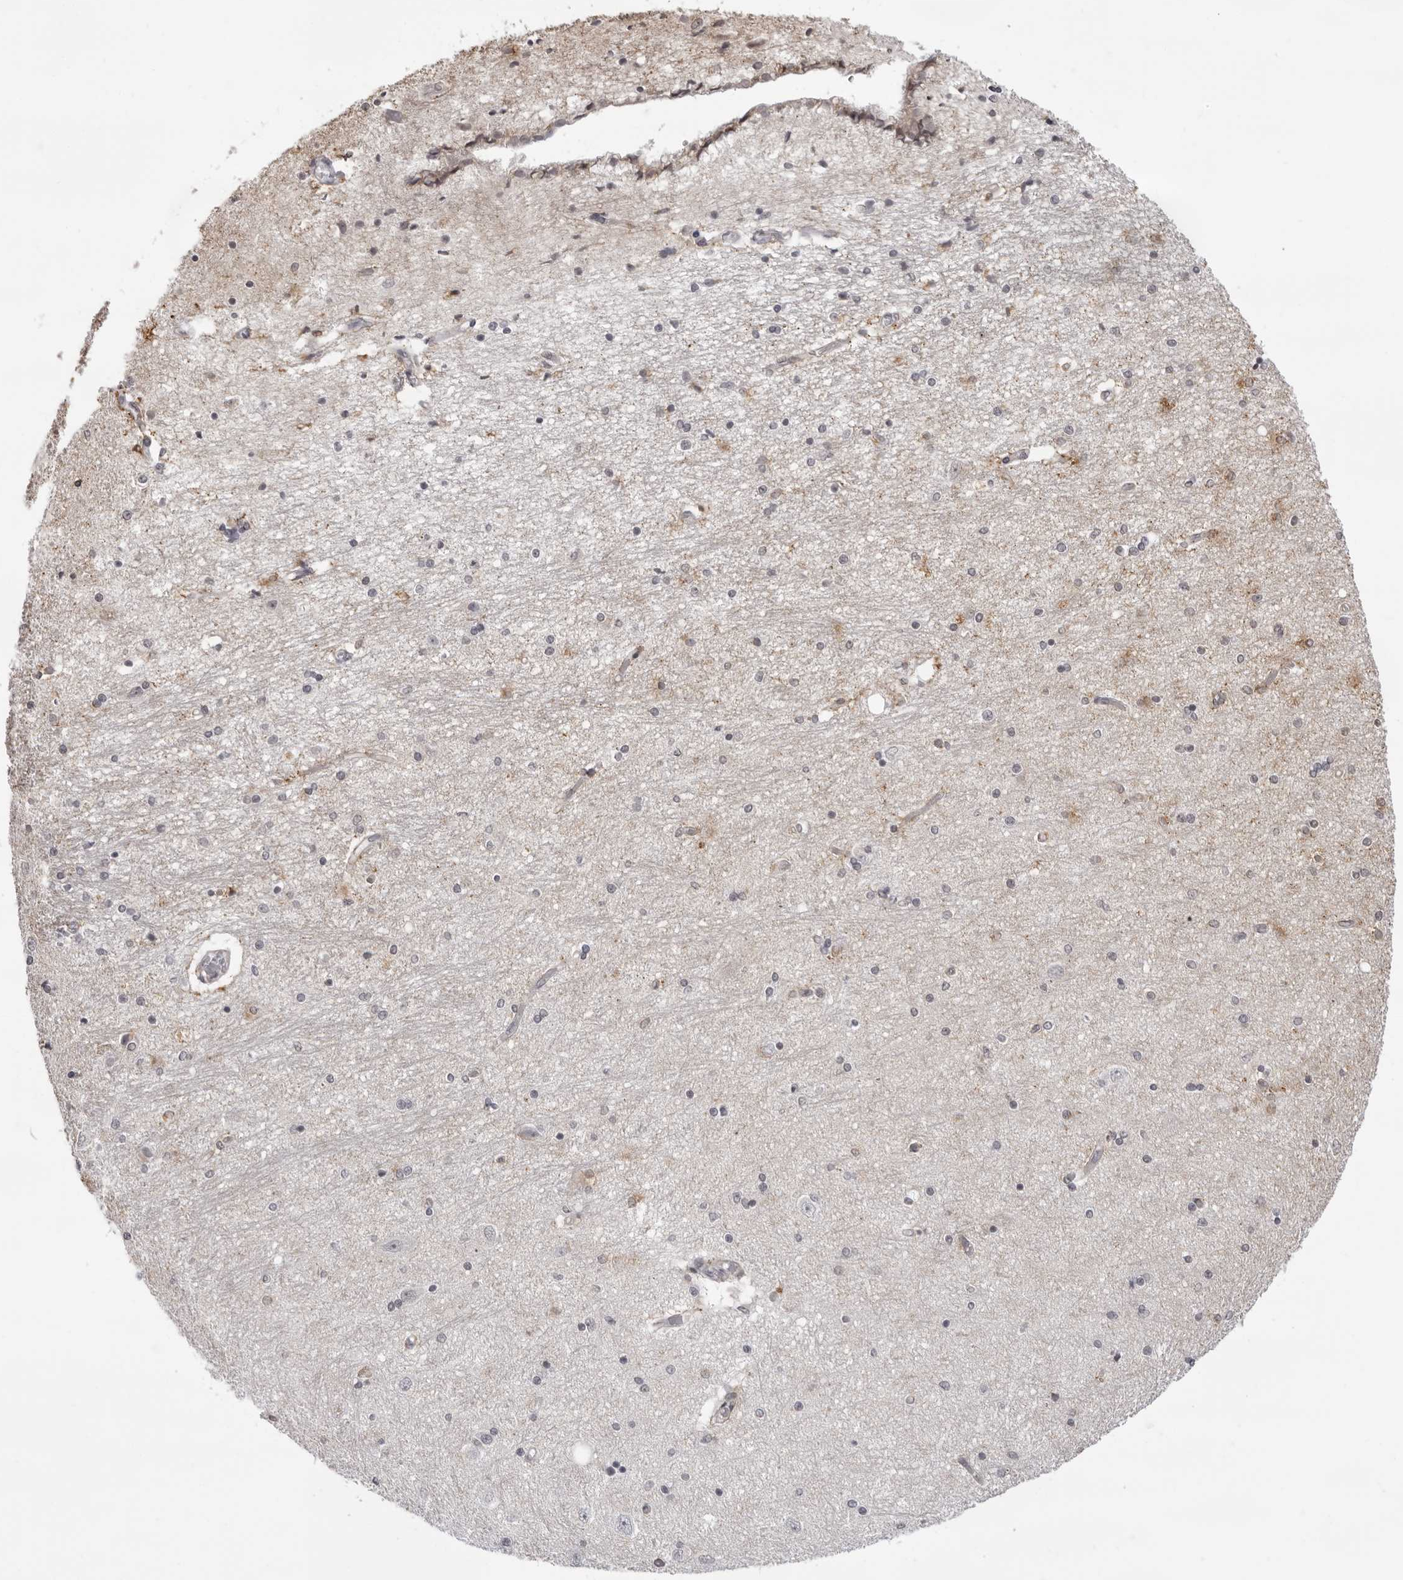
{"staining": {"intensity": "negative", "quantity": "none", "location": "none"}, "tissue": "hippocampus", "cell_type": "Glial cells", "image_type": "normal", "snomed": [{"axis": "morphology", "description": "Normal tissue, NOS"}, {"axis": "topography", "description": "Hippocampus"}], "caption": "A high-resolution histopathology image shows IHC staining of normal hippocampus, which reveals no significant staining in glial cells.", "gene": "ACP6", "patient": {"sex": "female", "age": 54}}